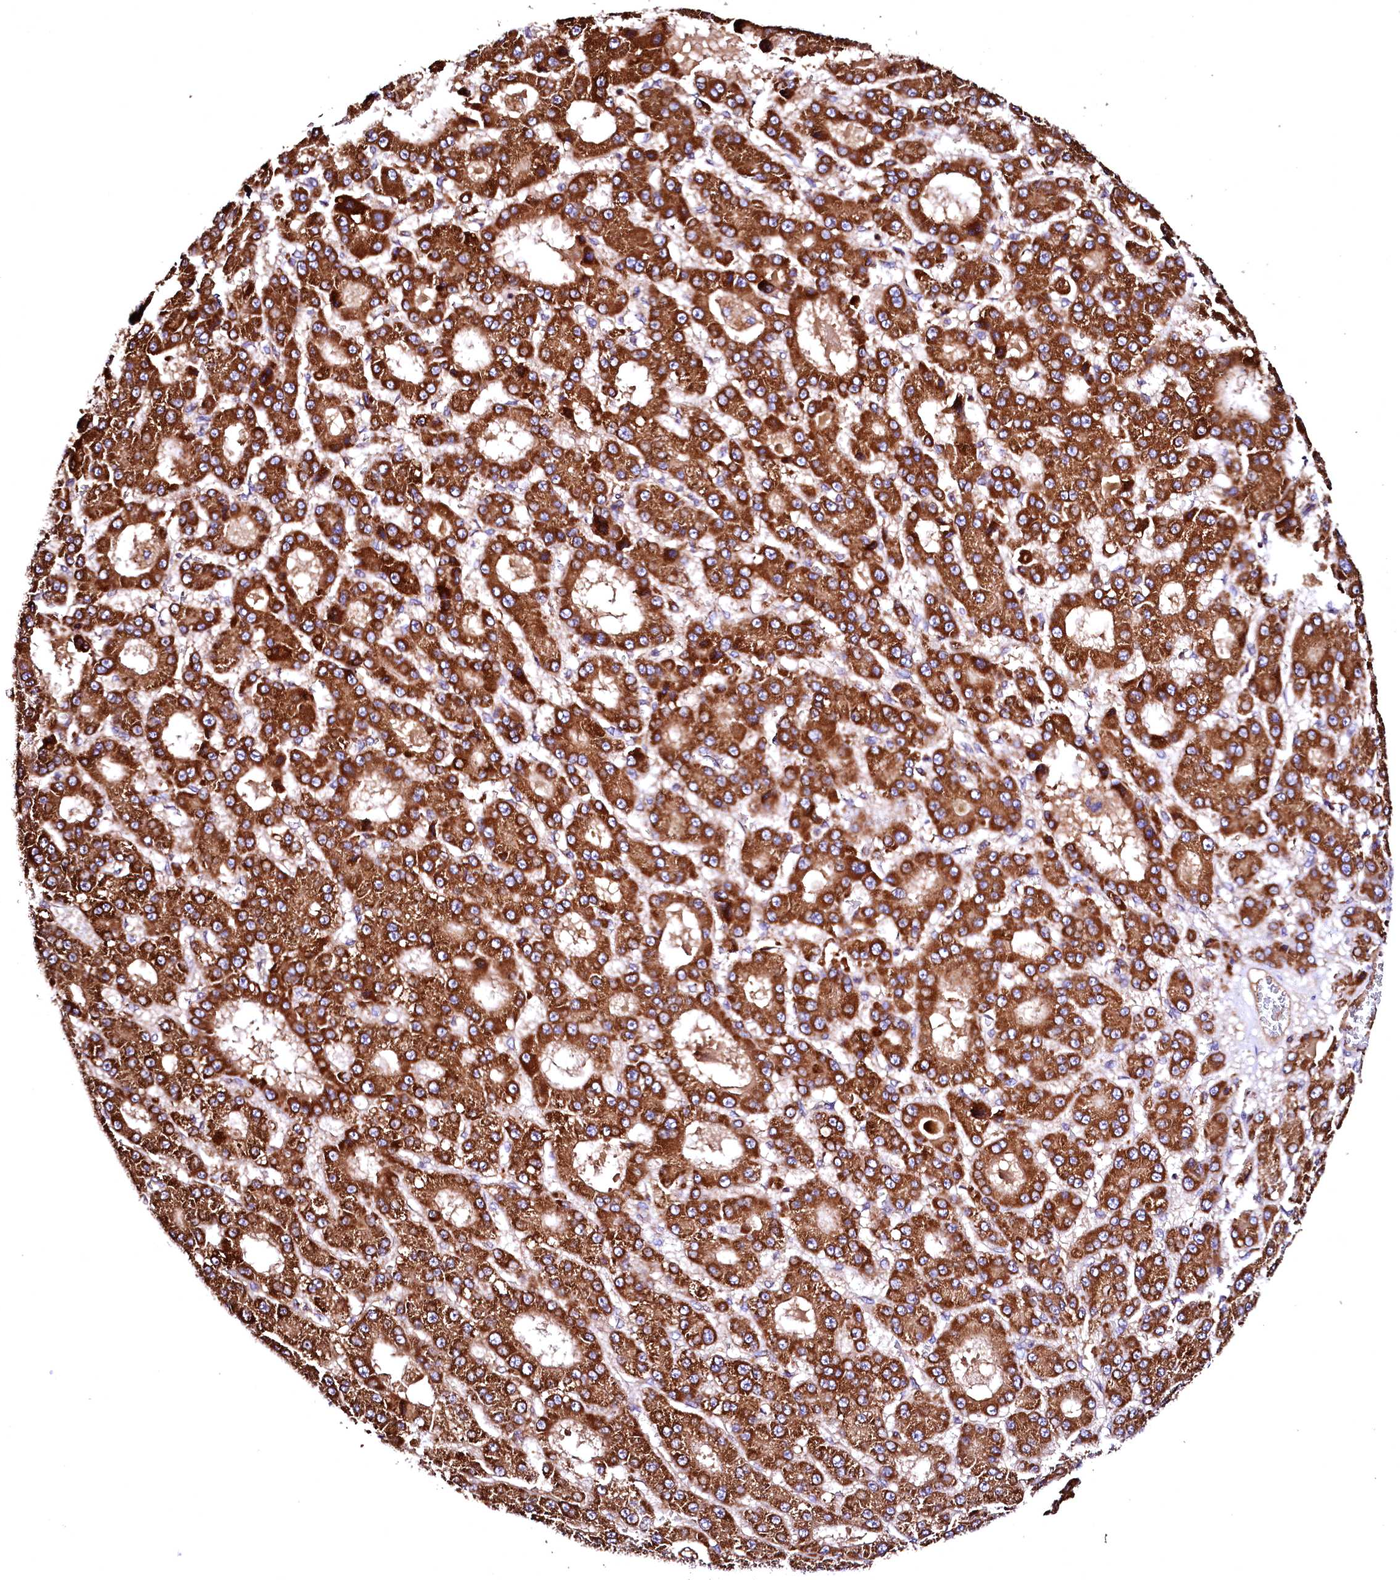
{"staining": {"intensity": "strong", "quantity": ">75%", "location": "cytoplasmic/membranous"}, "tissue": "liver cancer", "cell_type": "Tumor cells", "image_type": "cancer", "snomed": [{"axis": "morphology", "description": "Carcinoma, Hepatocellular, NOS"}, {"axis": "topography", "description": "Liver"}], "caption": "Tumor cells show high levels of strong cytoplasmic/membranous positivity in approximately >75% of cells in human liver cancer. Nuclei are stained in blue.", "gene": "ST3GAL1", "patient": {"sex": "male", "age": 70}}